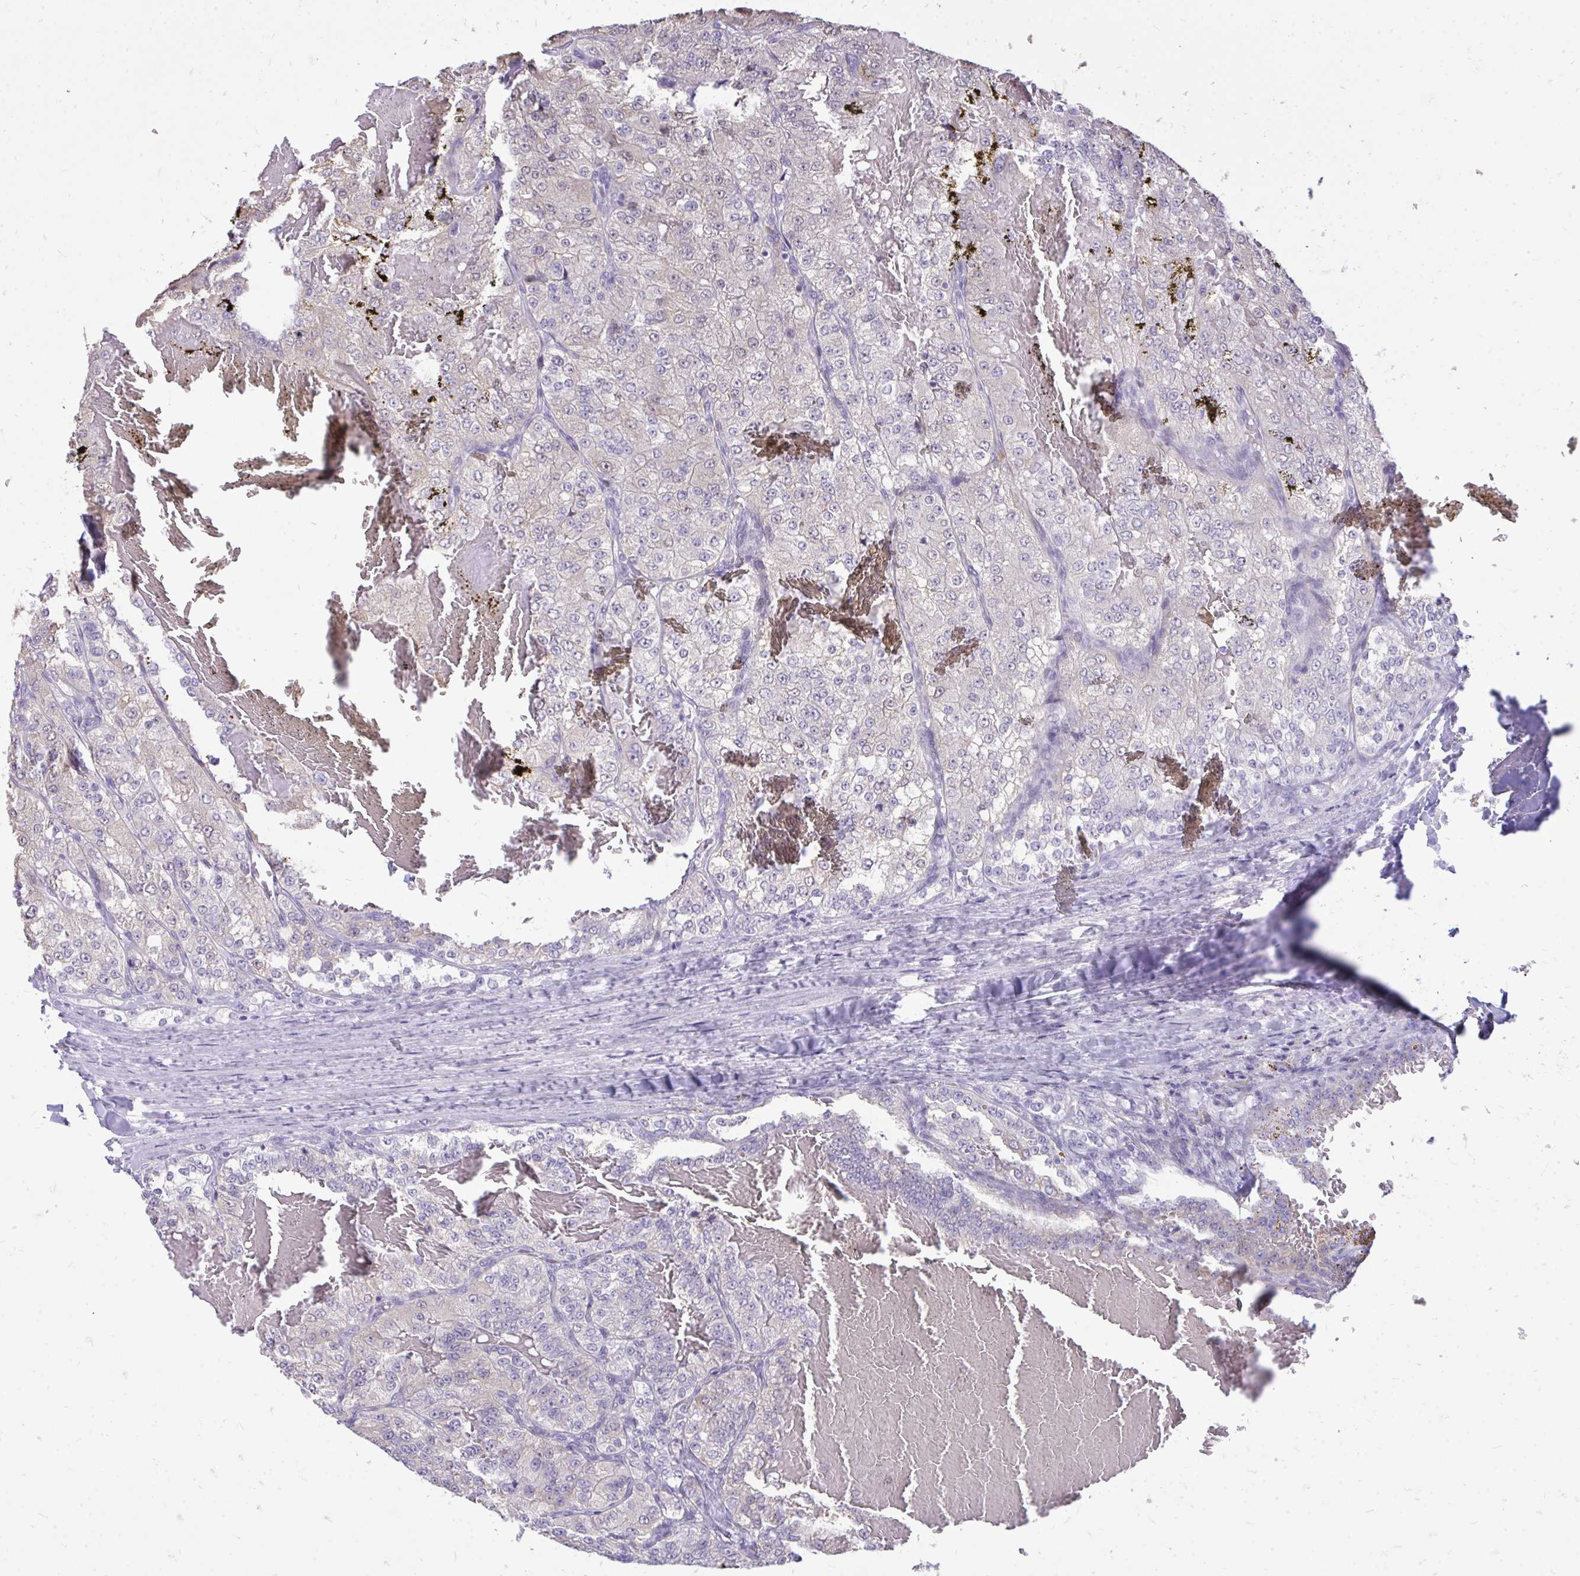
{"staining": {"intensity": "weak", "quantity": "<25%", "location": "cytoplasmic/membranous"}, "tissue": "renal cancer", "cell_type": "Tumor cells", "image_type": "cancer", "snomed": [{"axis": "morphology", "description": "Adenocarcinoma, NOS"}, {"axis": "topography", "description": "Kidney"}], "caption": "Immunohistochemistry (IHC) histopathology image of neoplastic tissue: renal cancer (adenocarcinoma) stained with DAB displays no significant protein expression in tumor cells.", "gene": "SPTBN2", "patient": {"sex": "female", "age": 63}}